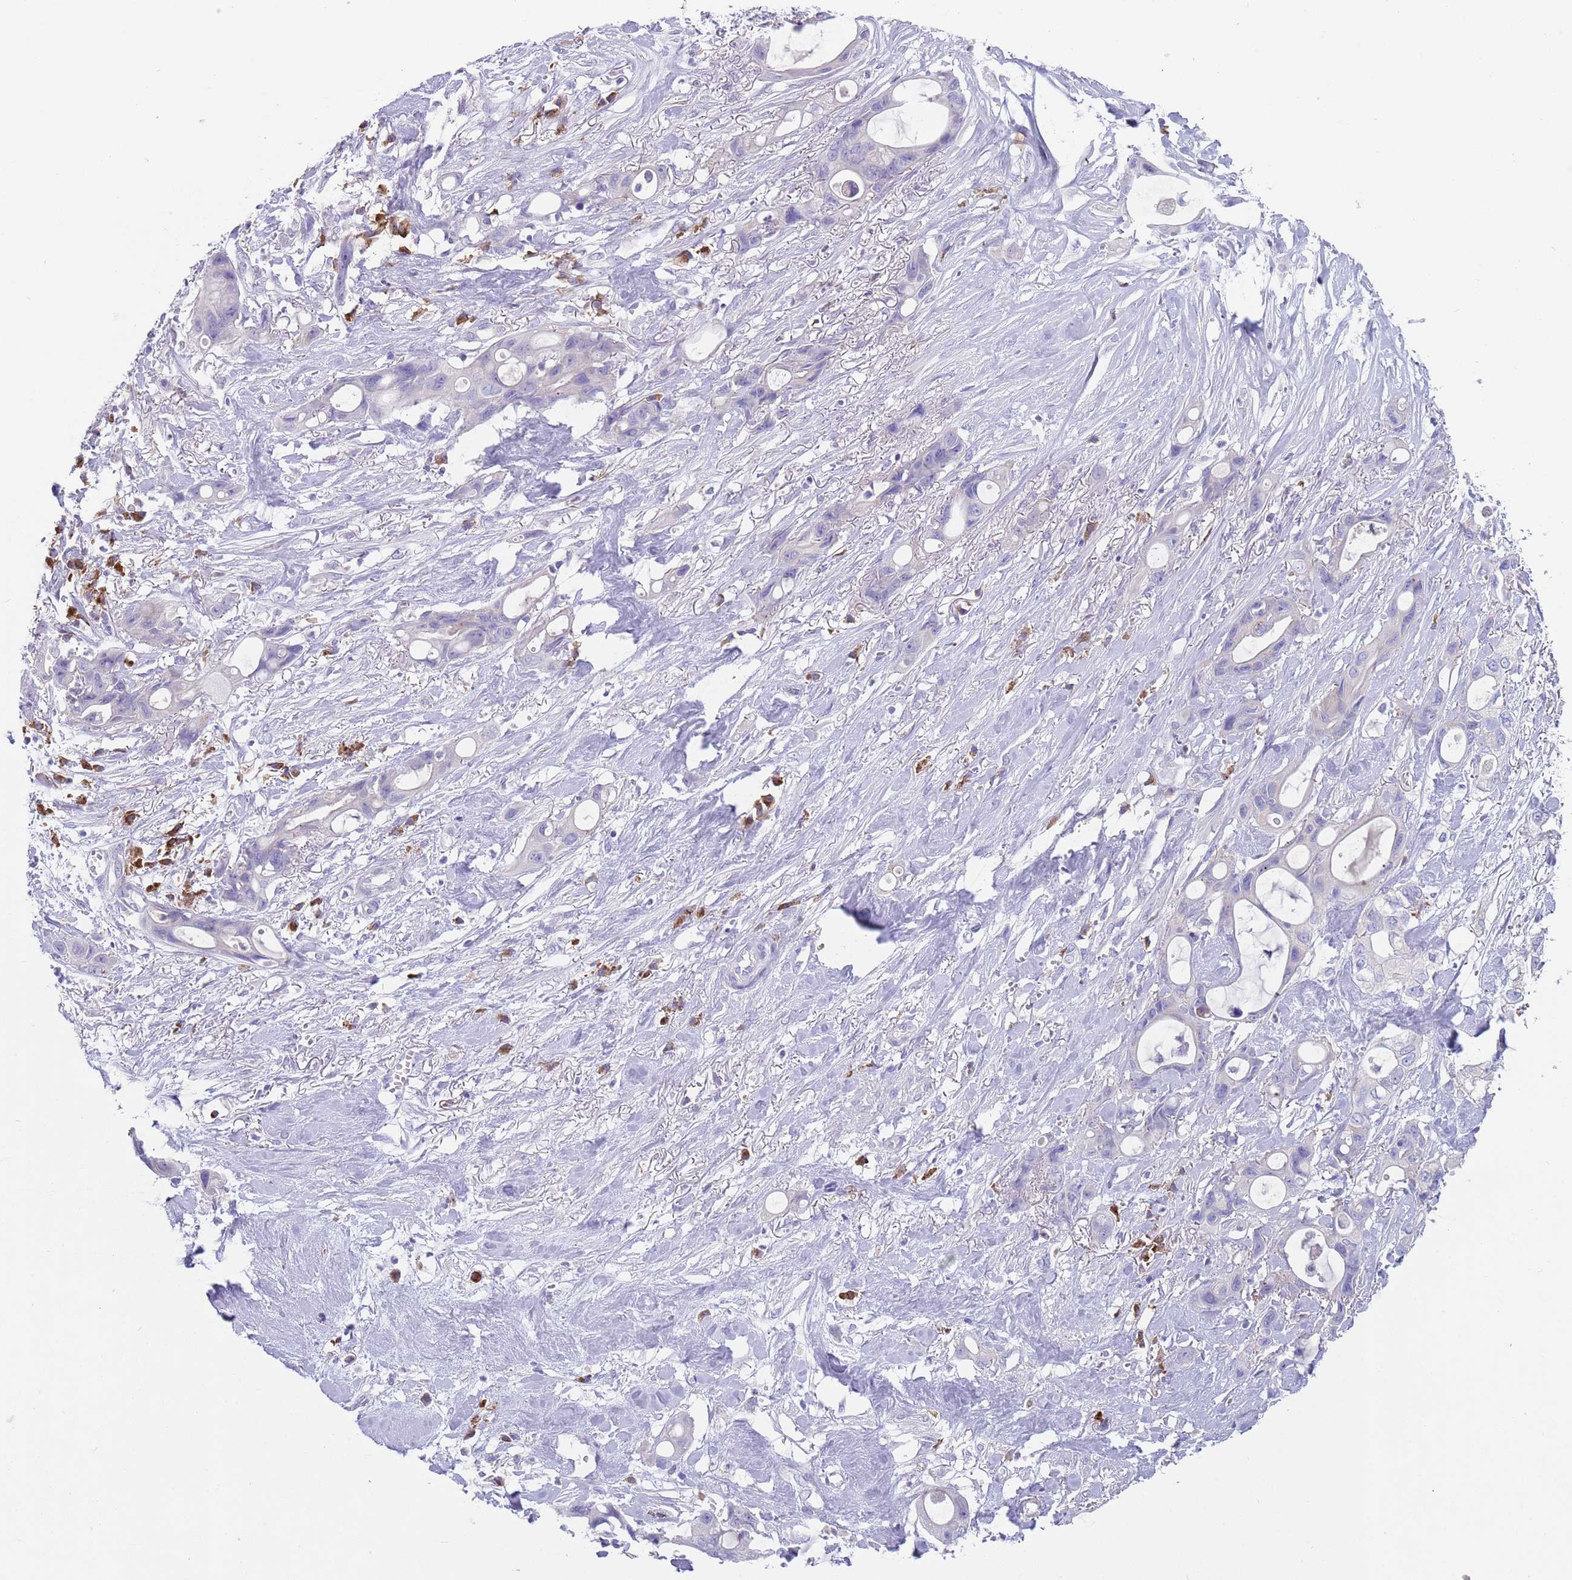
{"staining": {"intensity": "negative", "quantity": "none", "location": "none"}, "tissue": "ovarian cancer", "cell_type": "Tumor cells", "image_type": "cancer", "snomed": [{"axis": "morphology", "description": "Cystadenocarcinoma, mucinous, NOS"}, {"axis": "topography", "description": "Ovary"}], "caption": "Immunohistochemistry (IHC) of ovarian cancer demonstrates no positivity in tumor cells. (Brightfield microscopy of DAB (3,3'-diaminobenzidine) immunohistochemistry (IHC) at high magnification).", "gene": "TYW1", "patient": {"sex": "female", "age": 70}}